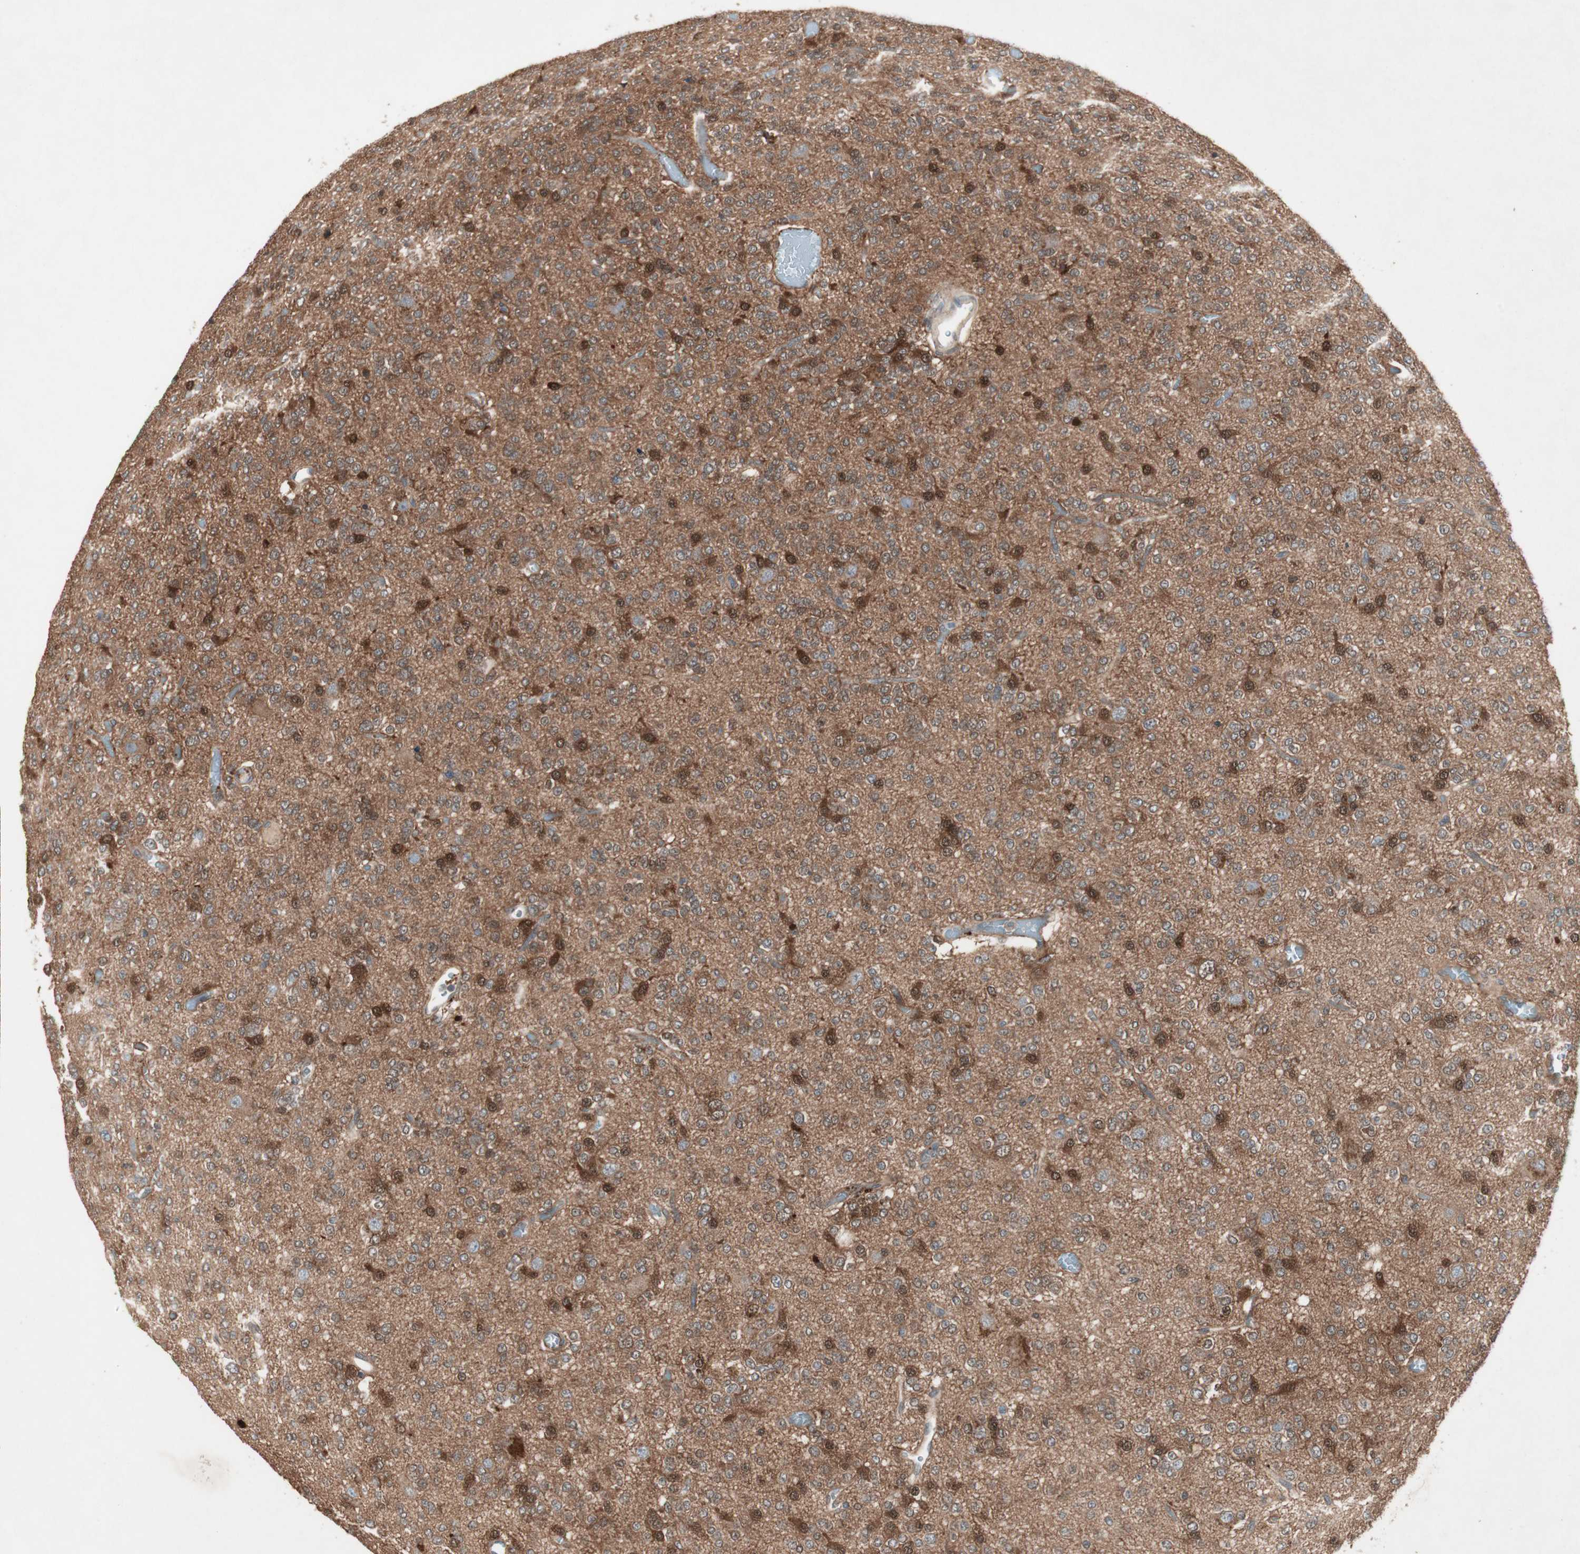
{"staining": {"intensity": "moderate", "quantity": ">75%", "location": "cytoplasmic/membranous"}, "tissue": "glioma", "cell_type": "Tumor cells", "image_type": "cancer", "snomed": [{"axis": "morphology", "description": "Glioma, malignant, Low grade"}, {"axis": "topography", "description": "Brain"}], "caption": "Brown immunohistochemical staining in human malignant glioma (low-grade) reveals moderate cytoplasmic/membranous staining in about >75% of tumor cells.", "gene": "SDSL", "patient": {"sex": "male", "age": 38}}